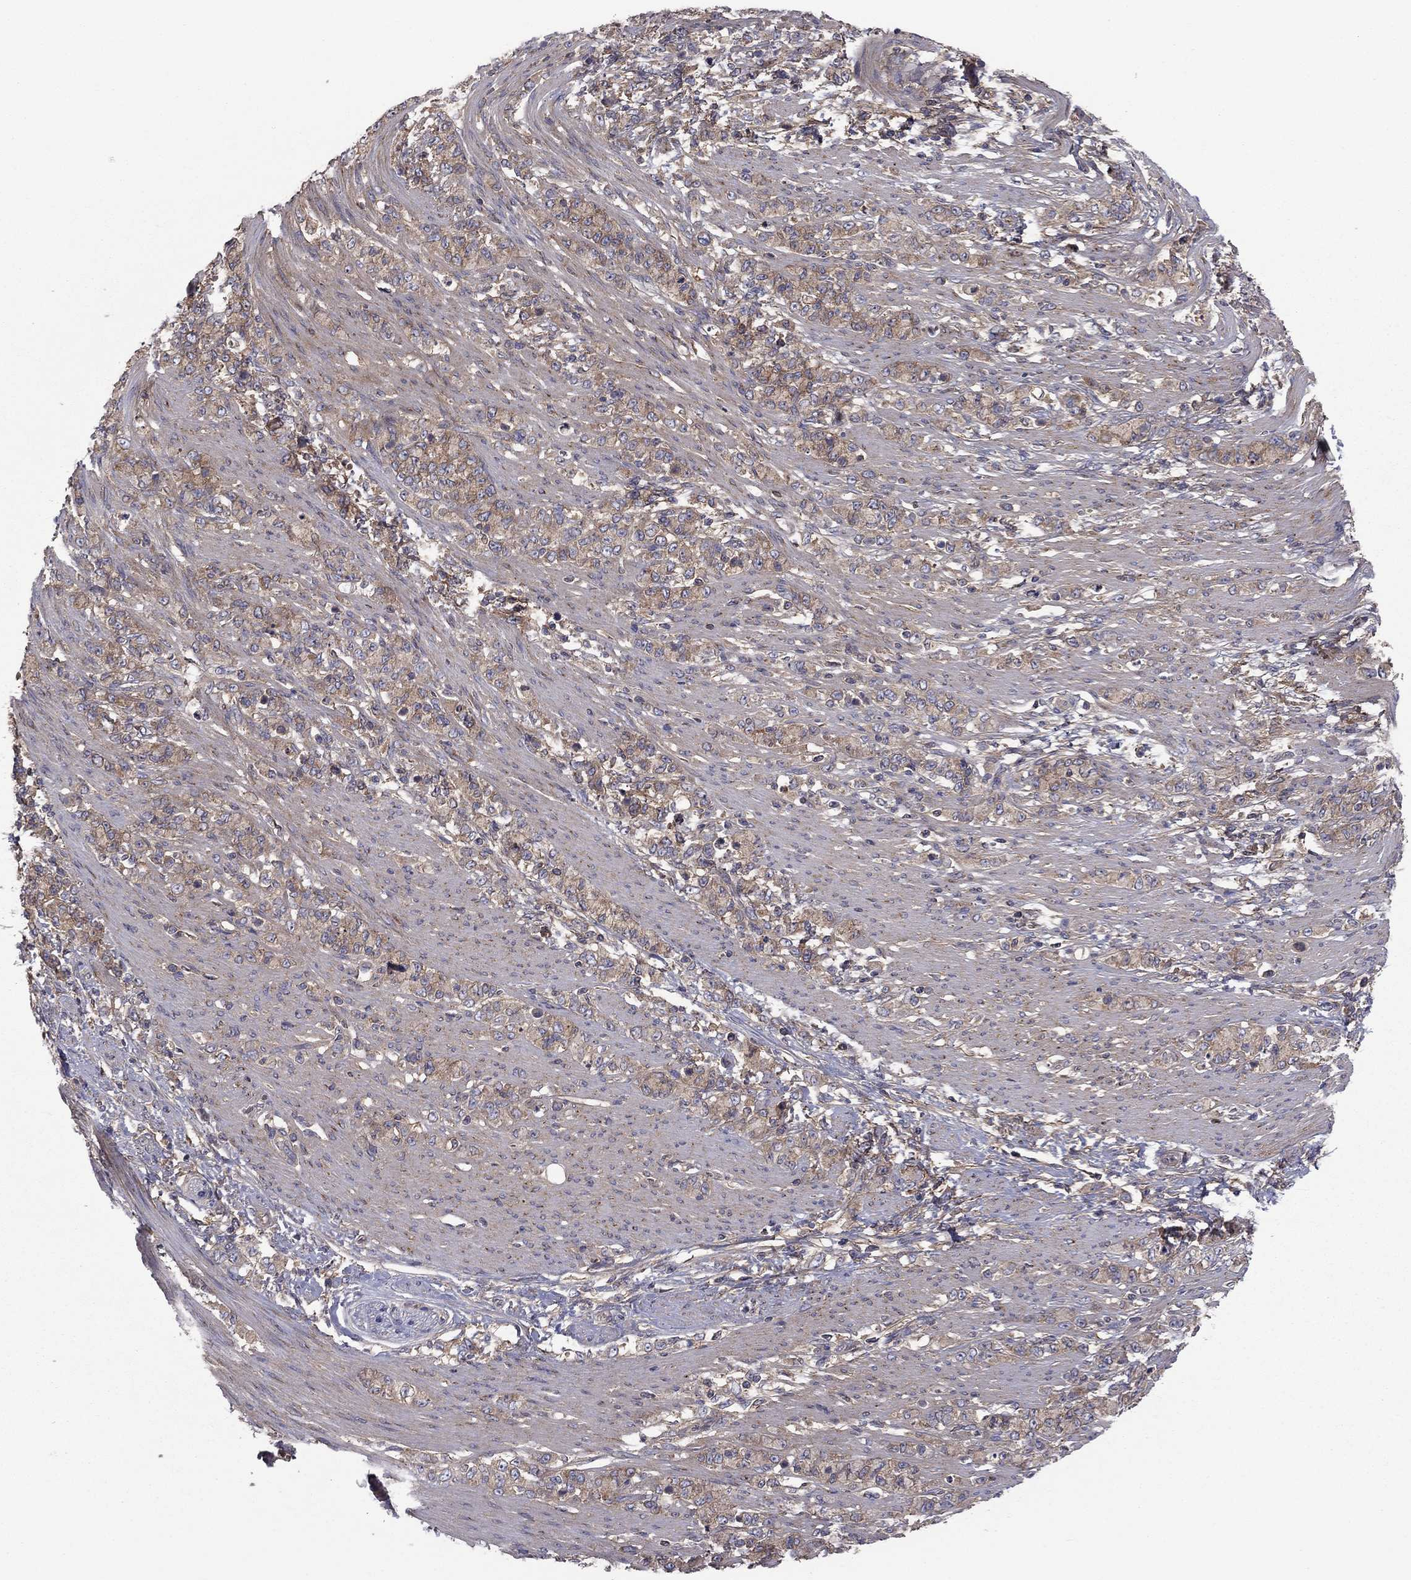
{"staining": {"intensity": "weak", "quantity": ">75%", "location": "cytoplasmic/membranous"}, "tissue": "stomach cancer", "cell_type": "Tumor cells", "image_type": "cancer", "snomed": [{"axis": "morphology", "description": "Normal tissue, NOS"}, {"axis": "morphology", "description": "Adenocarcinoma, NOS"}, {"axis": "topography", "description": "Stomach"}], "caption": "This is a photomicrograph of immunohistochemistry (IHC) staining of adenocarcinoma (stomach), which shows weak positivity in the cytoplasmic/membranous of tumor cells.", "gene": "RNF123", "patient": {"sex": "female", "age": 79}}